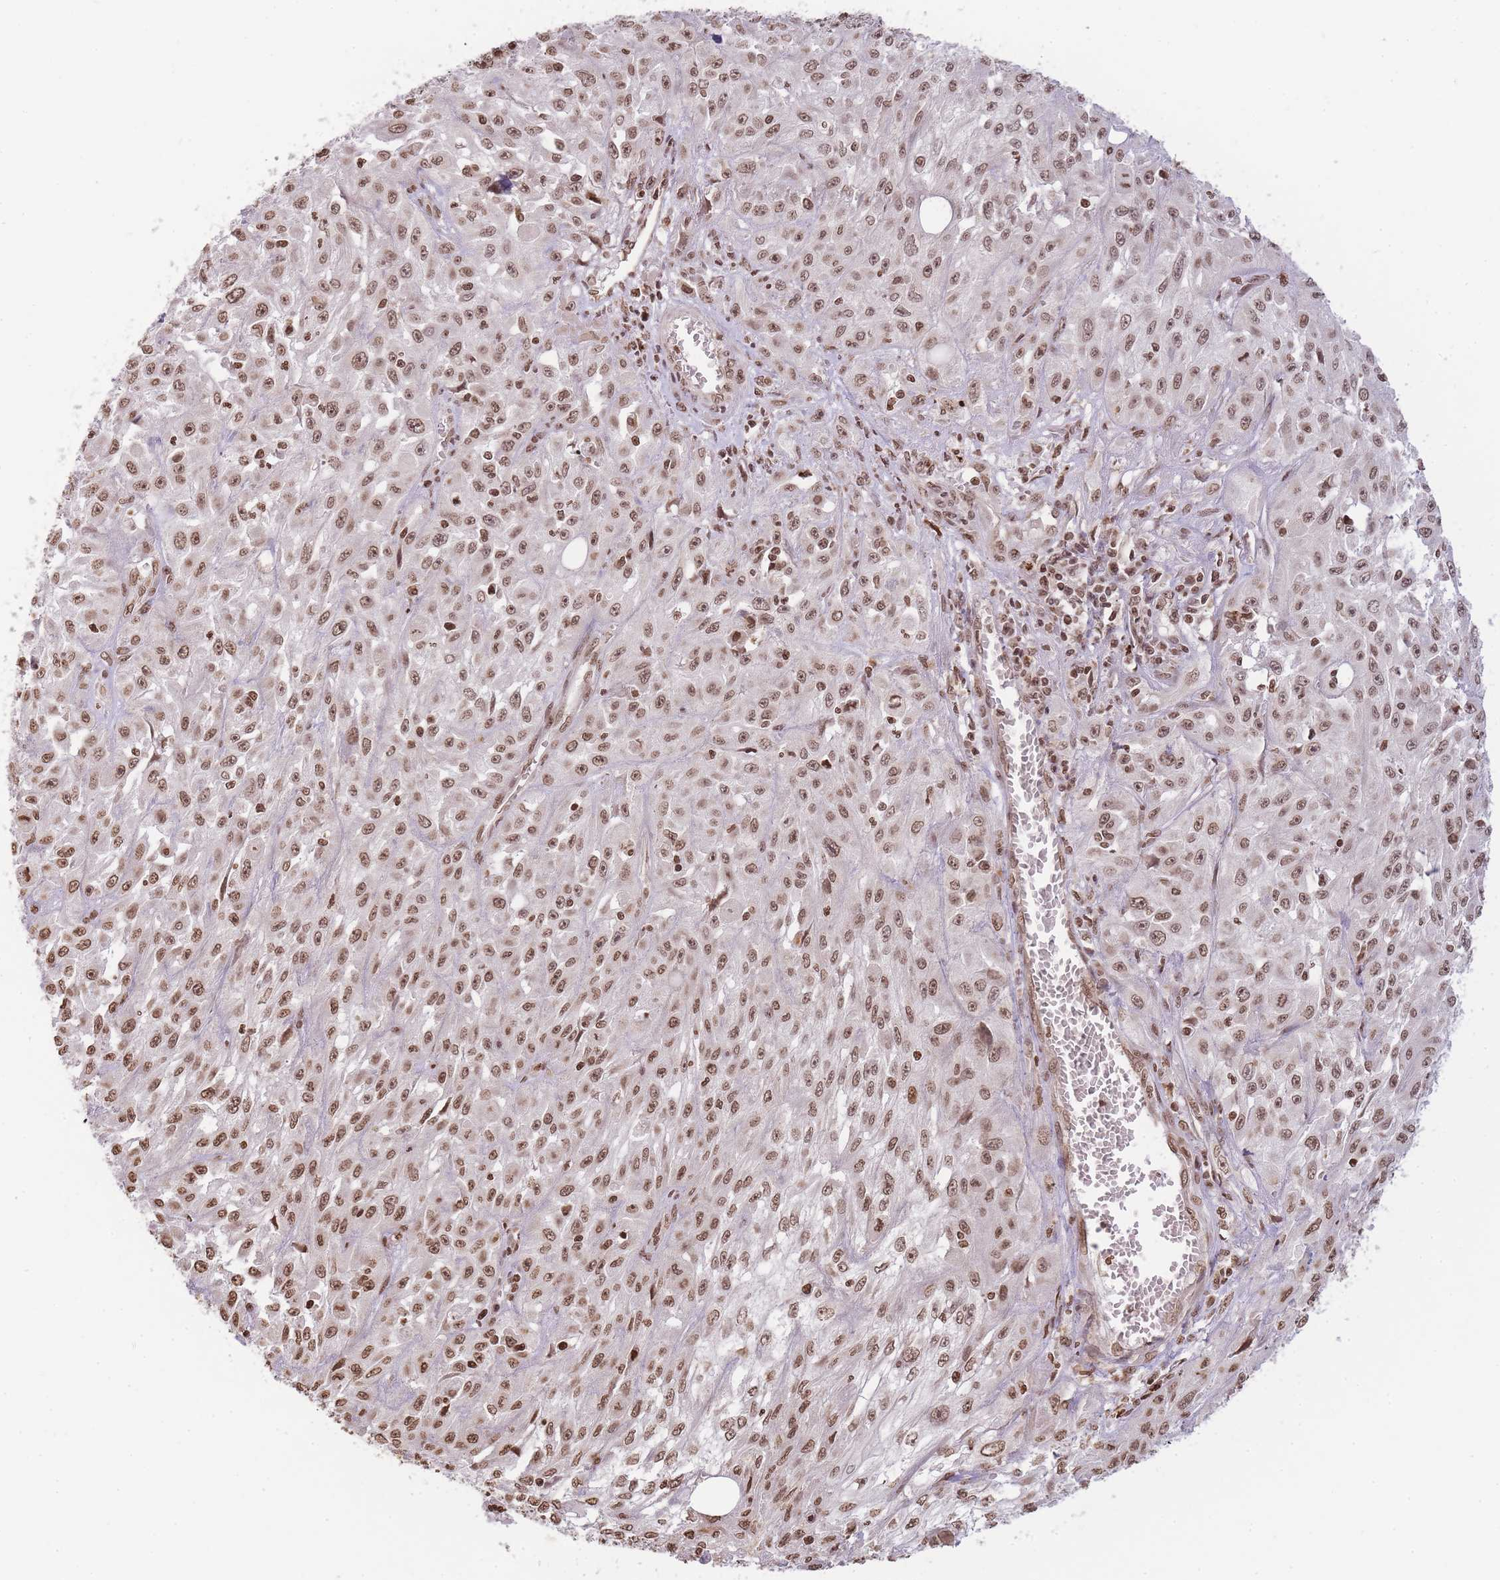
{"staining": {"intensity": "moderate", "quantity": ">75%", "location": "nuclear"}, "tissue": "skin cancer", "cell_type": "Tumor cells", "image_type": "cancer", "snomed": [{"axis": "morphology", "description": "Squamous cell carcinoma, NOS"}, {"axis": "morphology", "description": "Squamous cell carcinoma, metastatic, NOS"}, {"axis": "topography", "description": "Skin"}, {"axis": "topography", "description": "Lymph node"}], "caption": "The photomicrograph exhibits staining of skin cancer, revealing moderate nuclear protein positivity (brown color) within tumor cells.", "gene": "WWTR1", "patient": {"sex": "male", "age": 75}}